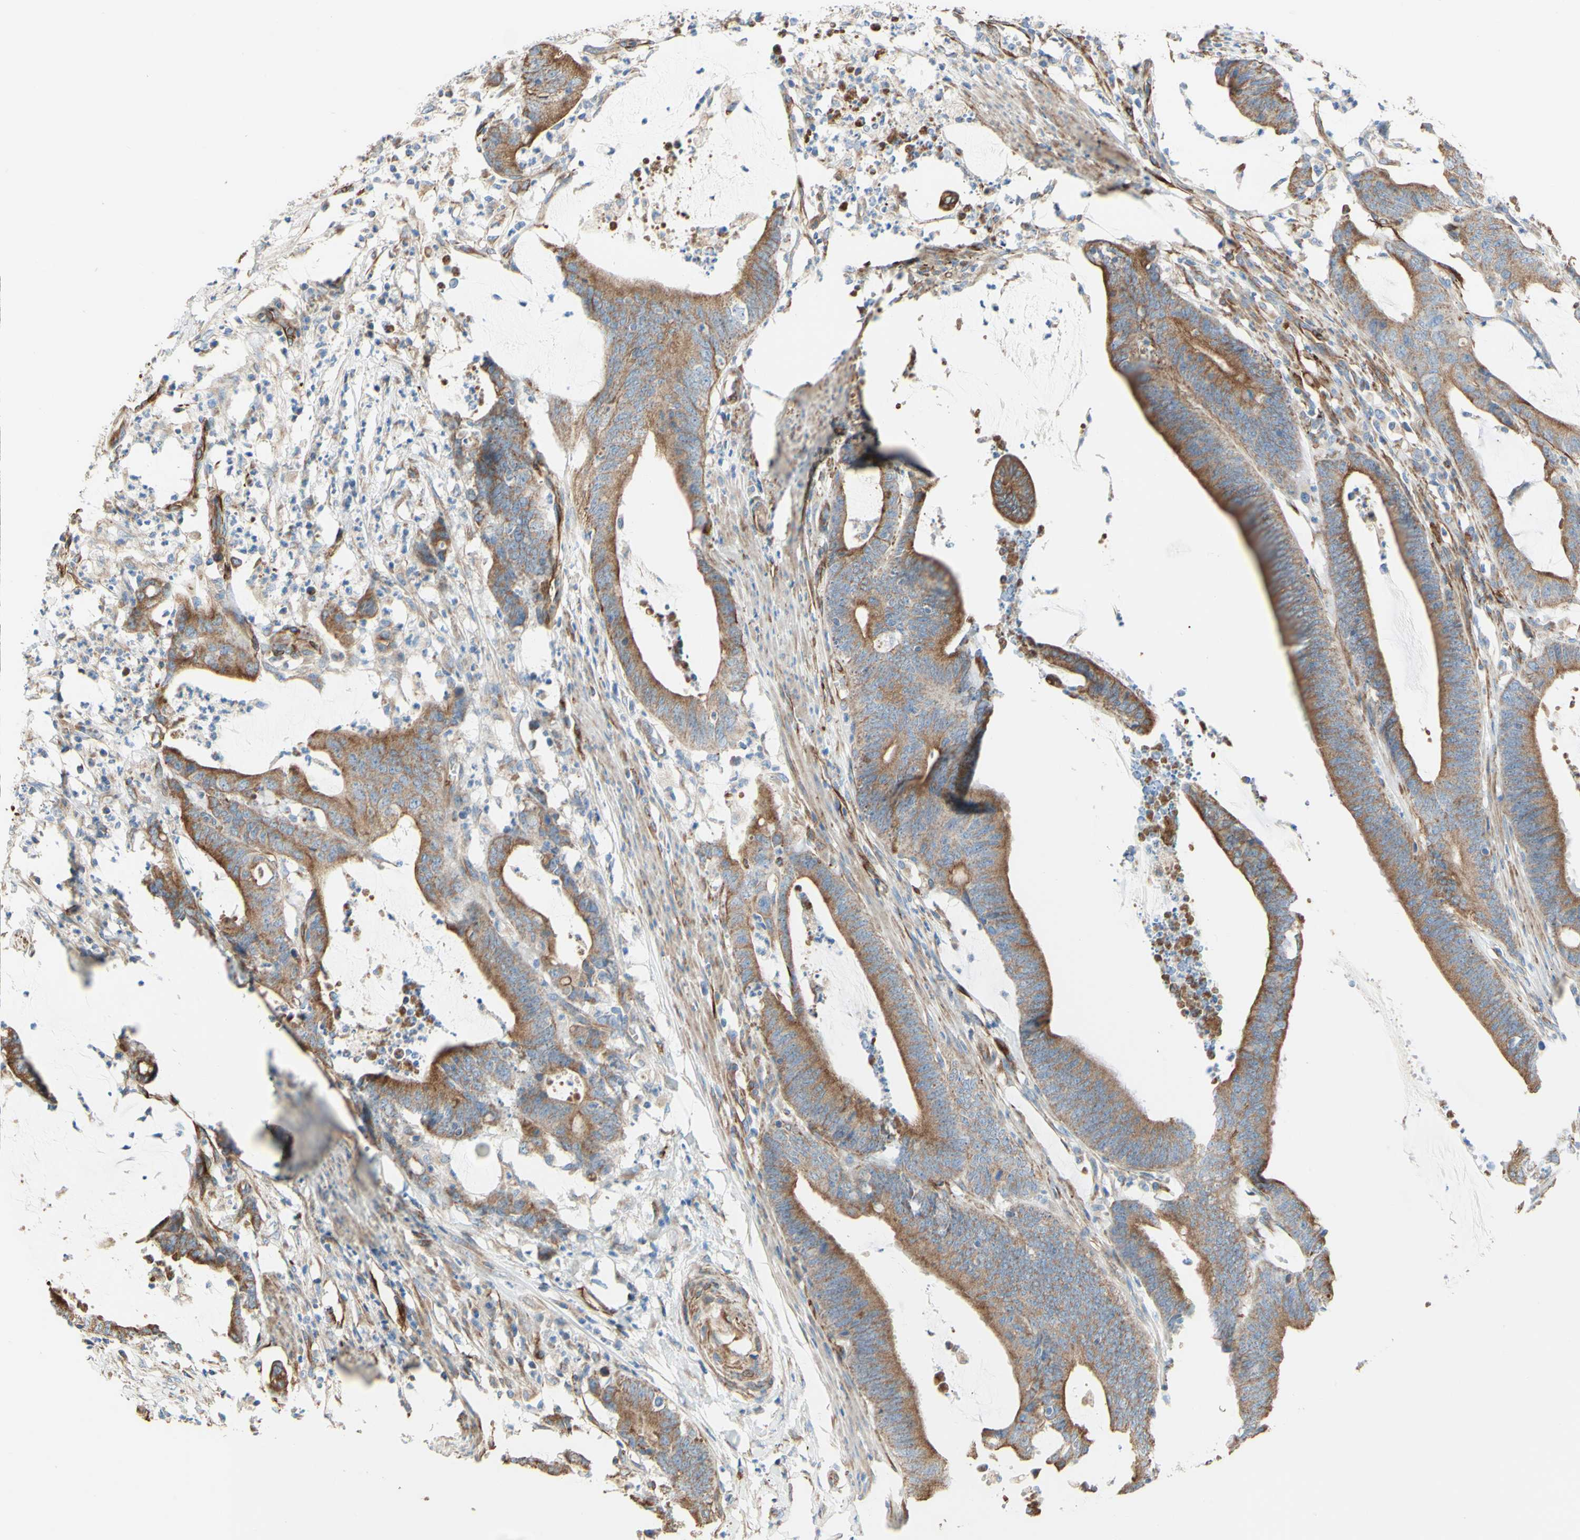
{"staining": {"intensity": "moderate", "quantity": ">75%", "location": "cytoplasmic/membranous"}, "tissue": "colorectal cancer", "cell_type": "Tumor cells", "image_type": "cancer", "snomed": [{"axis": "morphology", "description": "Adenocarcinoma, NOS"}, {"axis": "topography", "description": "Rectum"}], "caption": "Immunohistochemistry (IHC) (DAB) staining of colorectal adenocarcinoma exhibits moderate cytoplasmic/membranous protein staining in approximately >75% of tumor cells.", "gene": "ENDOD1", "patient": {"sex": "female", "age": 66}}